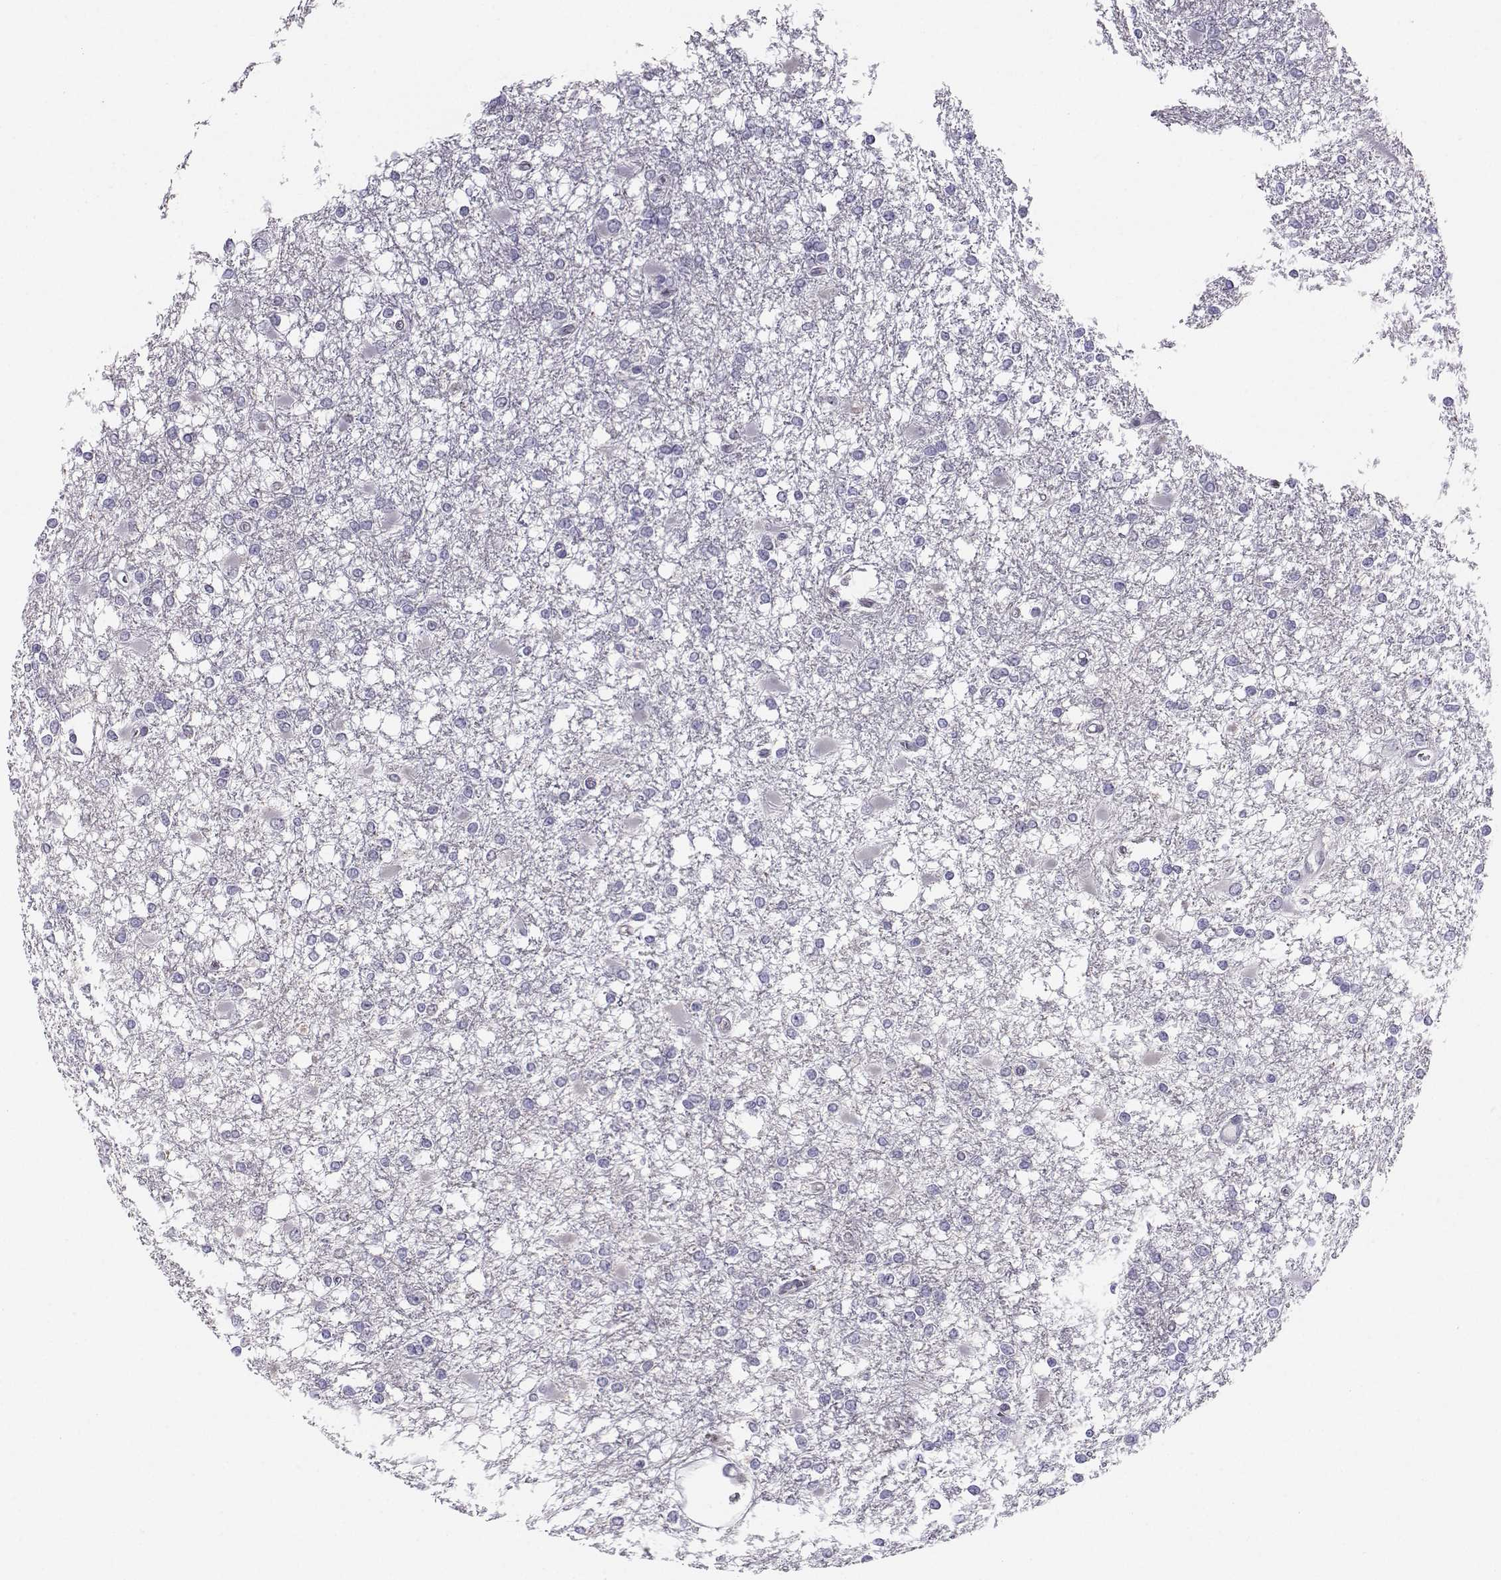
{"staining": {"intensity": "negative", "quantity": "none", "location": "none"}, "tissue": "glioma", "cell_type": "Tumor cells", "image_type": "cancer", "snomed": [{"axis": "morphology", "description": "Glioma, malignant, High grade"}, {"axis": "topography", "description": "Cerebral cortex"}], "caption": "Image shows no significant protein staining in tumor cells of glioma.", "gene": "PGK1", "patient": {"sex": "male", "age": 79}}